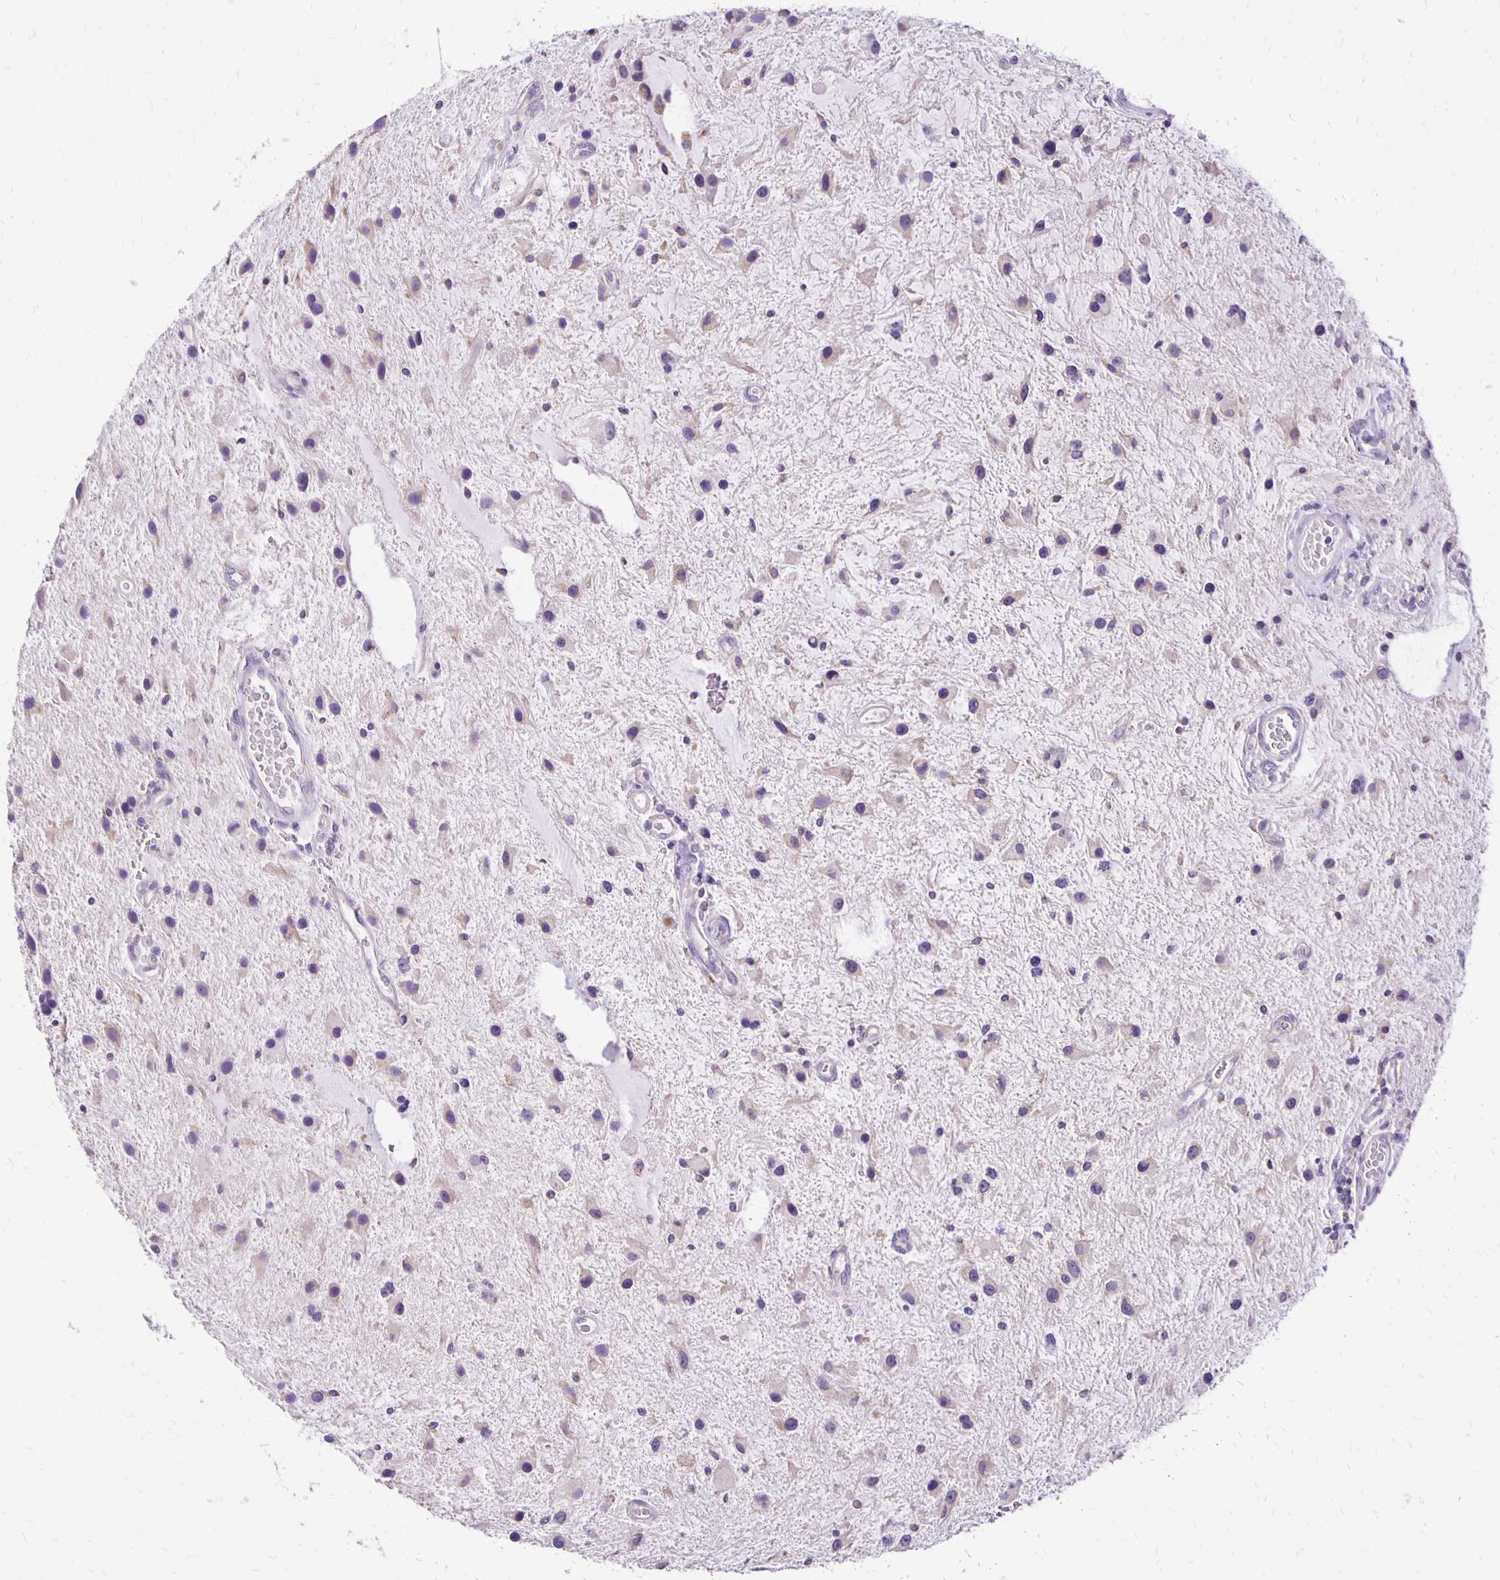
{"staining": {"intensity": "negative", "quantity": "none", "location": "none"}, "tissue": "glioma", "cell_type": "Tumor cells", "image_type": "cancer", "snomed": [{"axis": "morphology", "description": "Glioma, malignant, Low grade"}, {"axis": "topography", "description": "Cerebellum"}], "caption": "Protein analysis of low-grade glioma (malignant) demonstrates no significant expression in tumor cells.", "gene": "ANKRD45", "patient": {"sex": "female", "age": 14}}